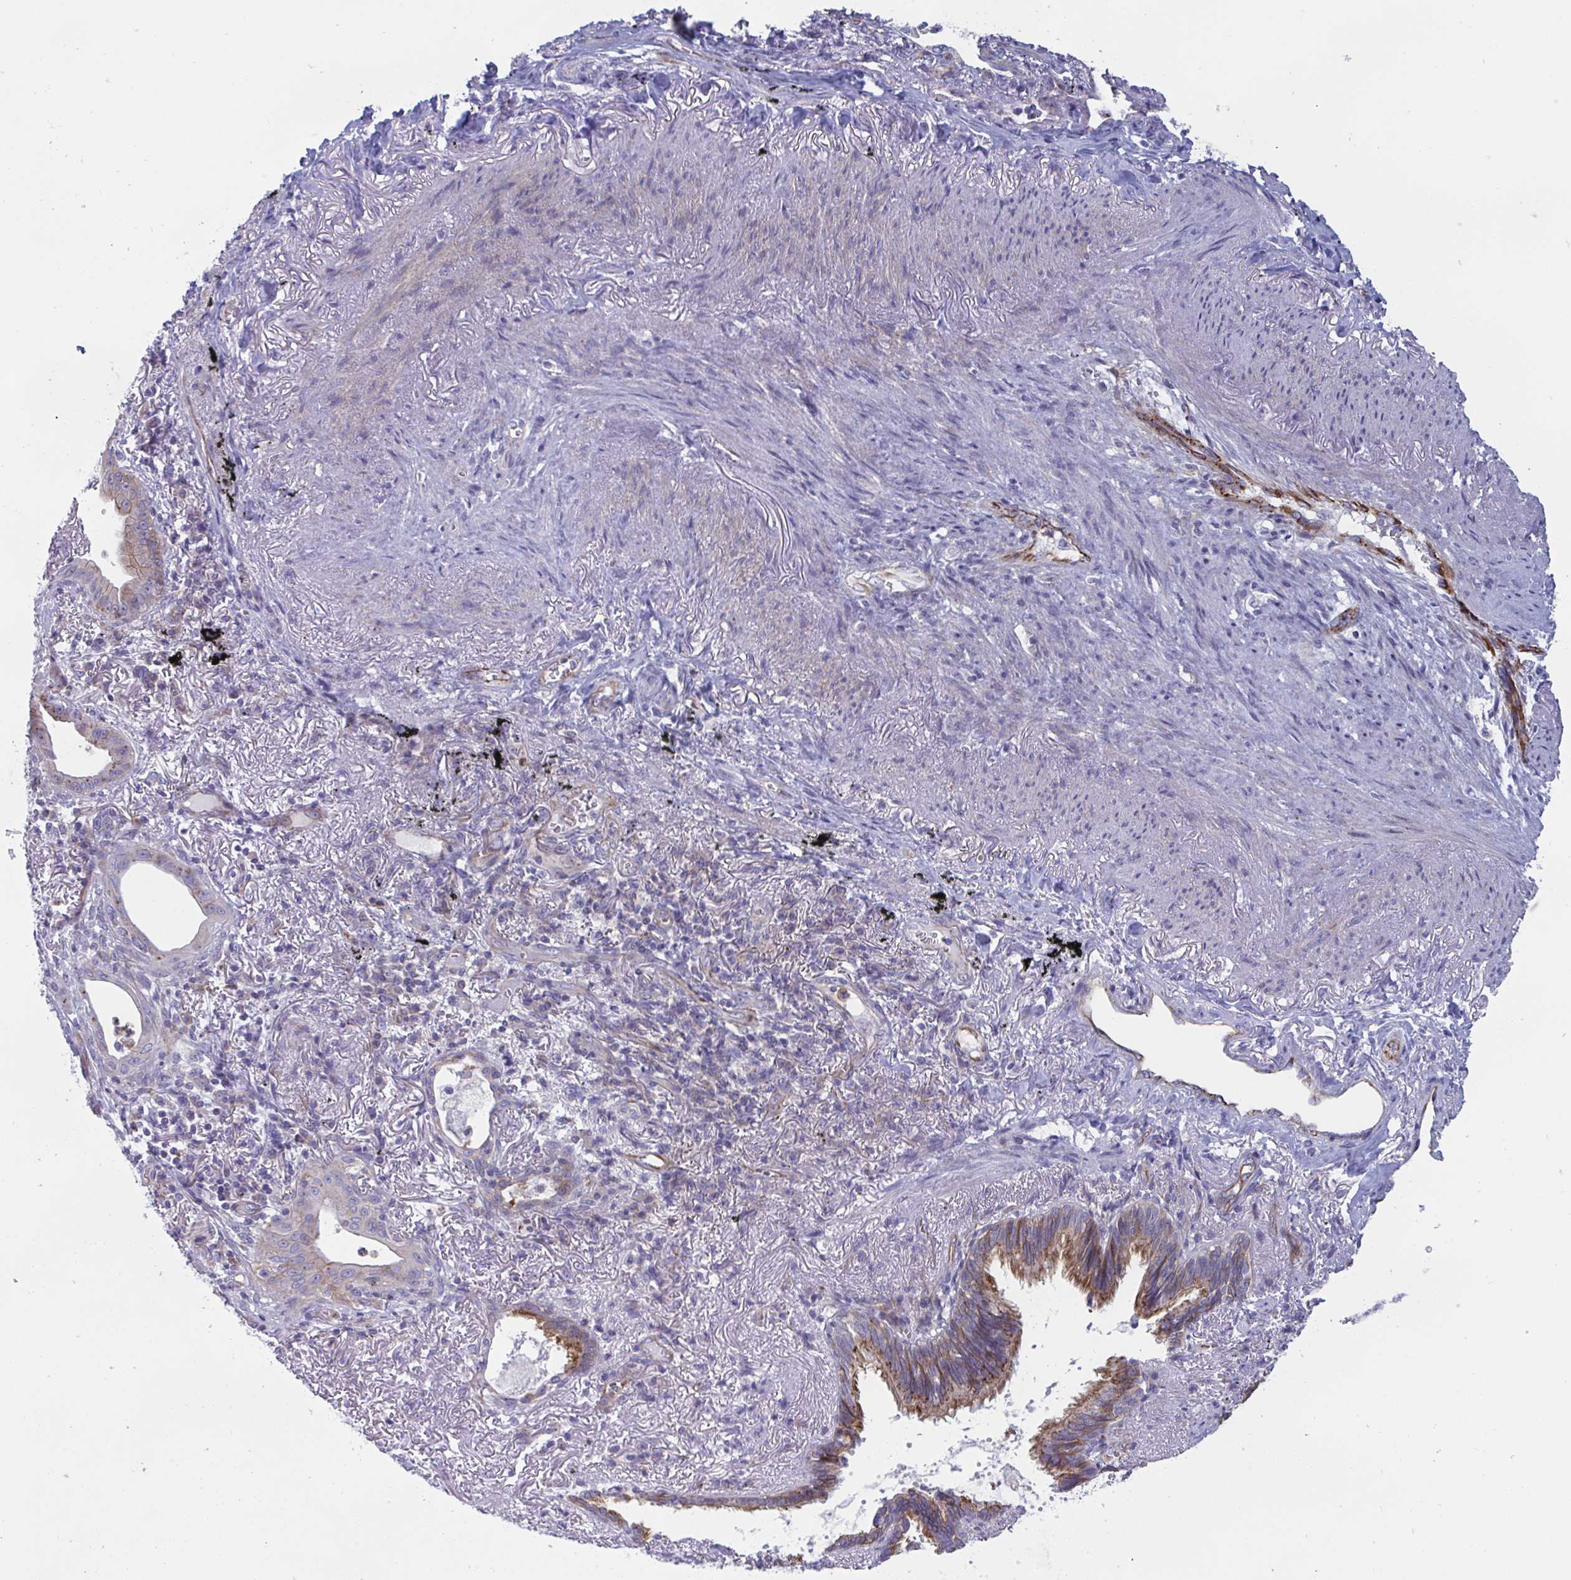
{"staining": {"intensity": "moderate", "quantity": "<25%", "location": "cytoplasmic/membranous"}, "tissue": "lung cancer", "cell_type": "Tumor cells", "image_type": "cancer", "snomed": [{"axis": "morphology", "description": "Adenocarcinoma, NOS"}, {"axis": "topography", "description": "Lung"}], "caption": "Protein expression analysis of human lung cancer (adenocarcinoma) reveals moderate cytoplasmic/membranous staining in about <25% of tumor cells.", "gene": "SLC9A6", "patient": {"sex": "male", "age": 77}}